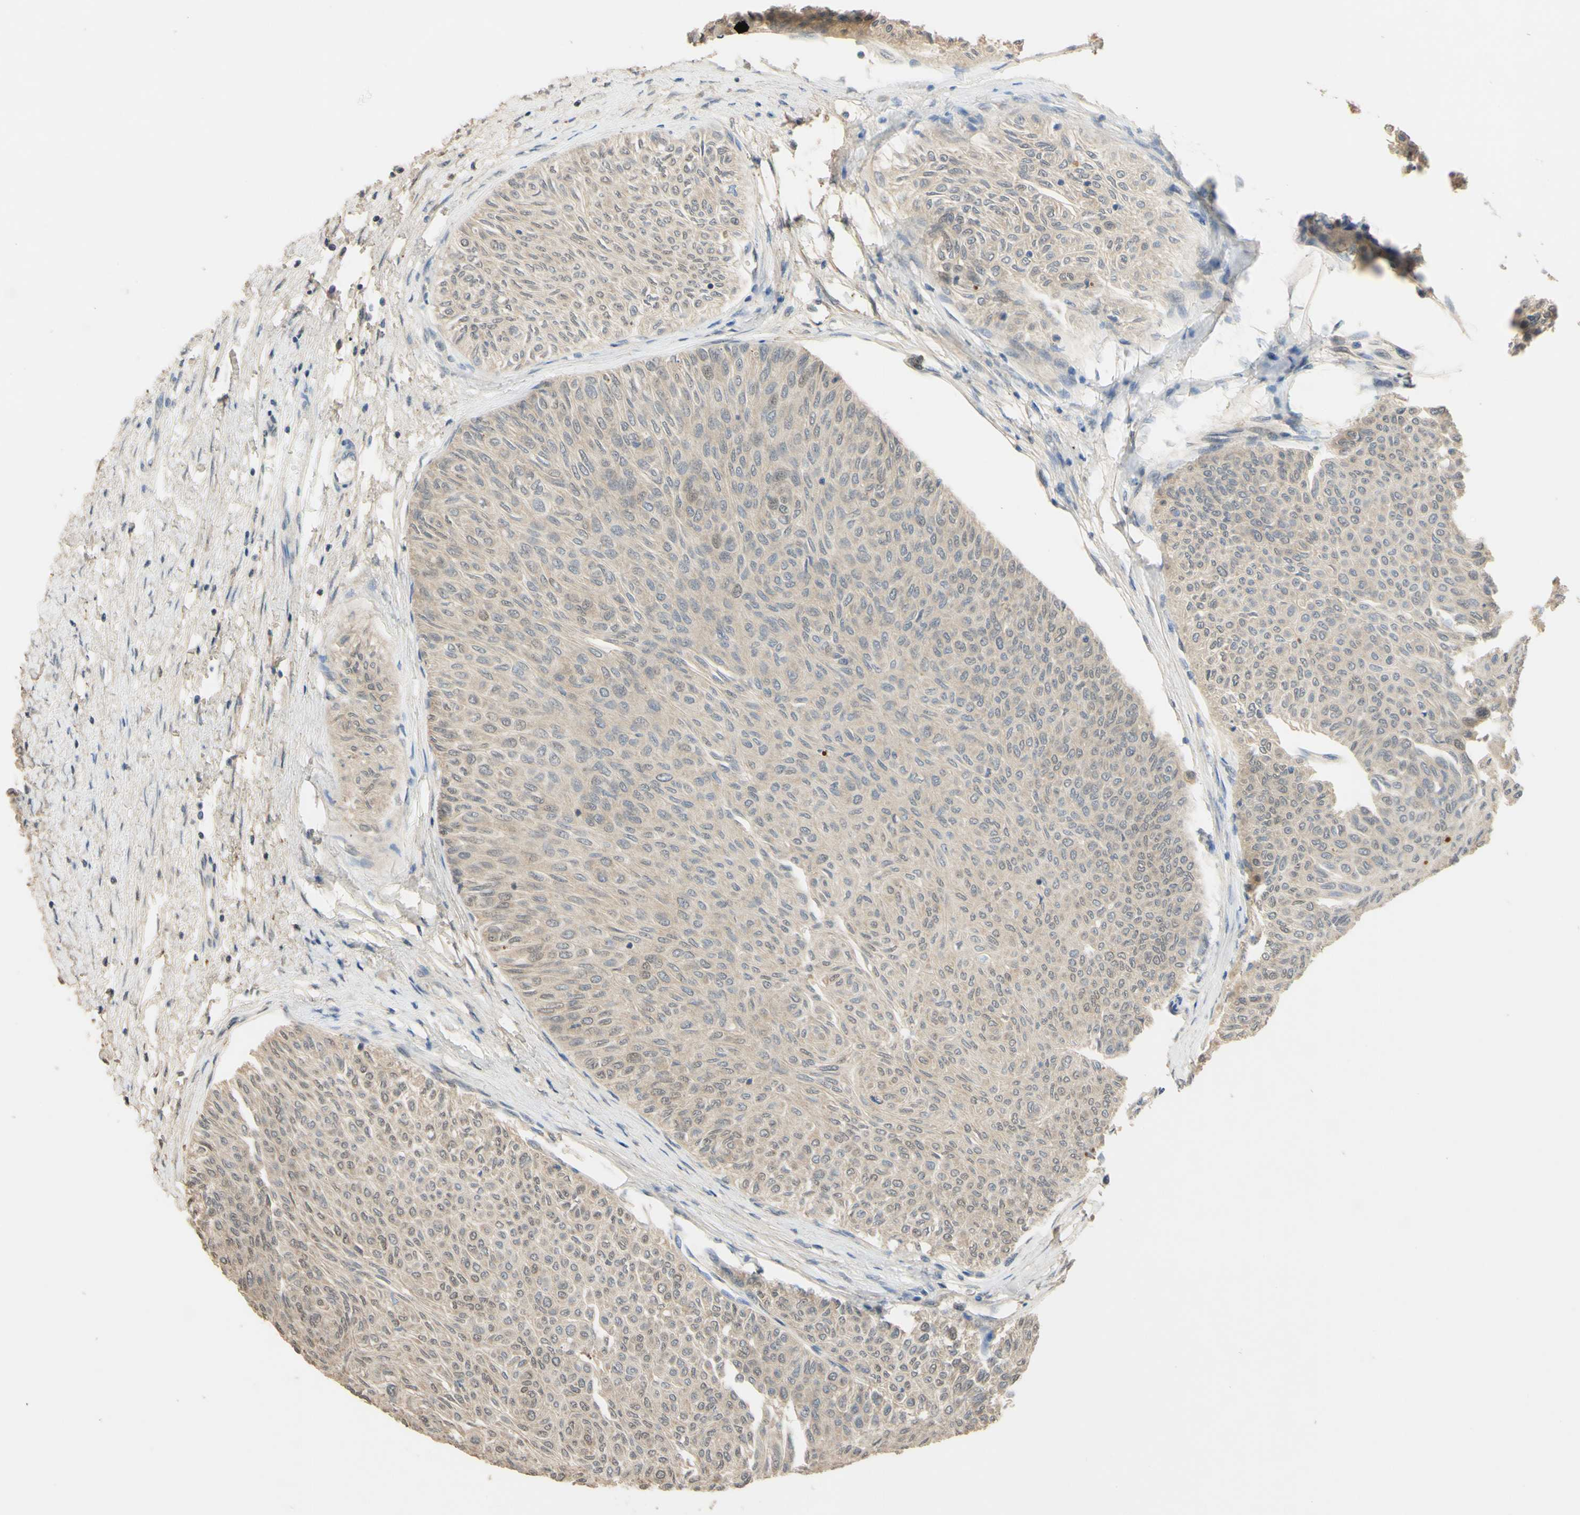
{"staining": {"intensity": "negative", "quantity": "none", "location": "none"}, "tissue": "urothelial cancer", "cell_type": "Tumor cells", "image_type": "cancer", "snomed": [{"axis": "morphology", "description": "Urothelial carcinoma, Low grade"}, {"axis": "topography", "description": "Urinary bladder"}], "caption": "IHC image of neoplastic tissue: low-grade urothelial carcinoma stained with DAB displays no significant protein expression in tumor cells.", "gene": "SMIM19", "patient": {"sex": "male", "age": 78}}